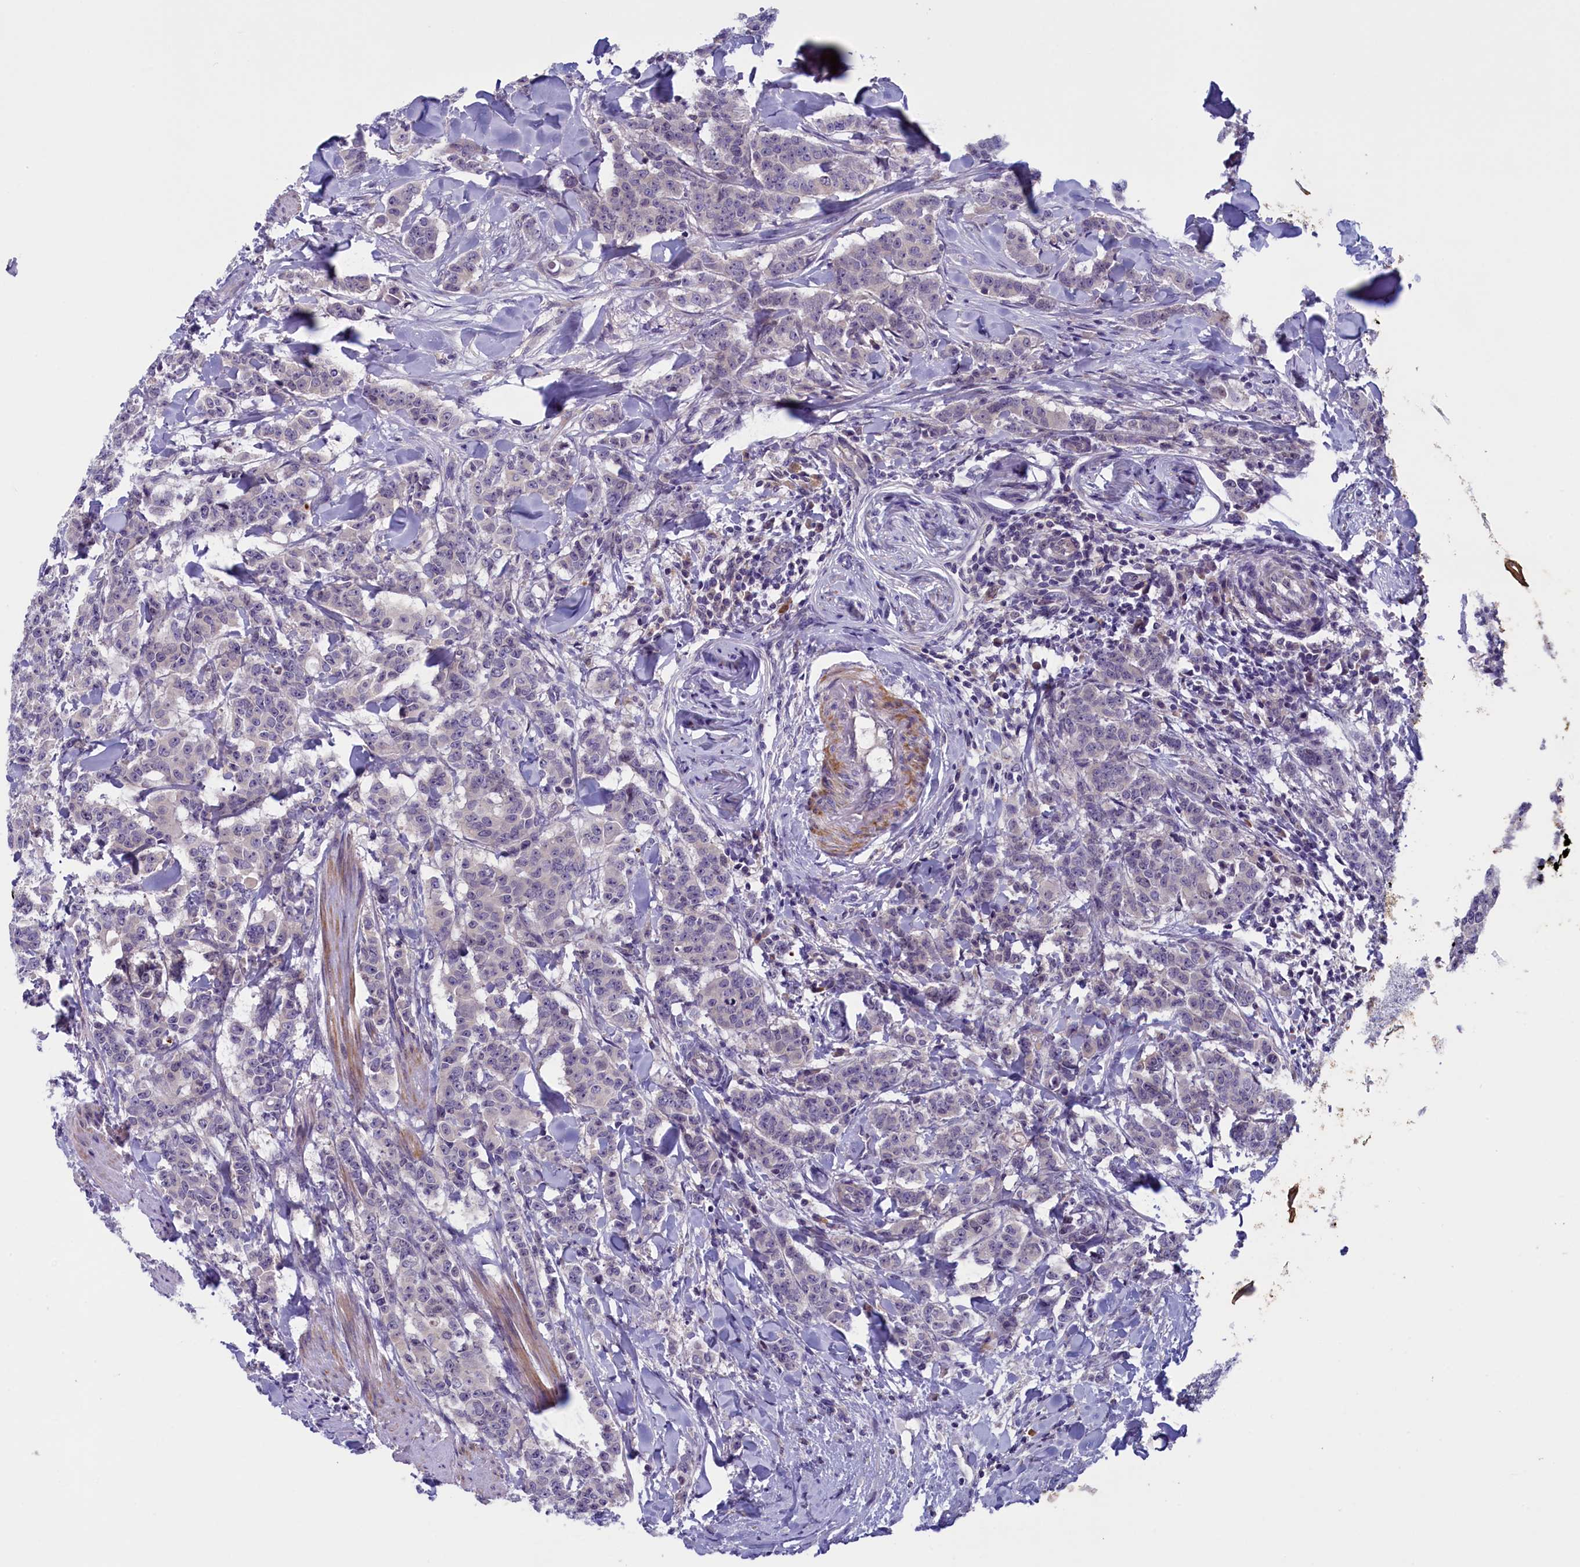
{"staining": {"intensity": "negative", "quantity": "none", "location": "none"}, "tissue": "breast cancer", "cell_type": "Tumor cells", "image_type": "cancer", "snomed": [{"axis": "morphology", "description": "Duct carcinoma"}, {"axis": "topography", "description": "Breast"}], "caption": "Immunohistochemistry (IHC) of human breast cancer (intraductal carcinoma) reveals no positivity in tumor cells.", "gene": "NUBP1", "patient": {"sex": "female", "age": 40}}